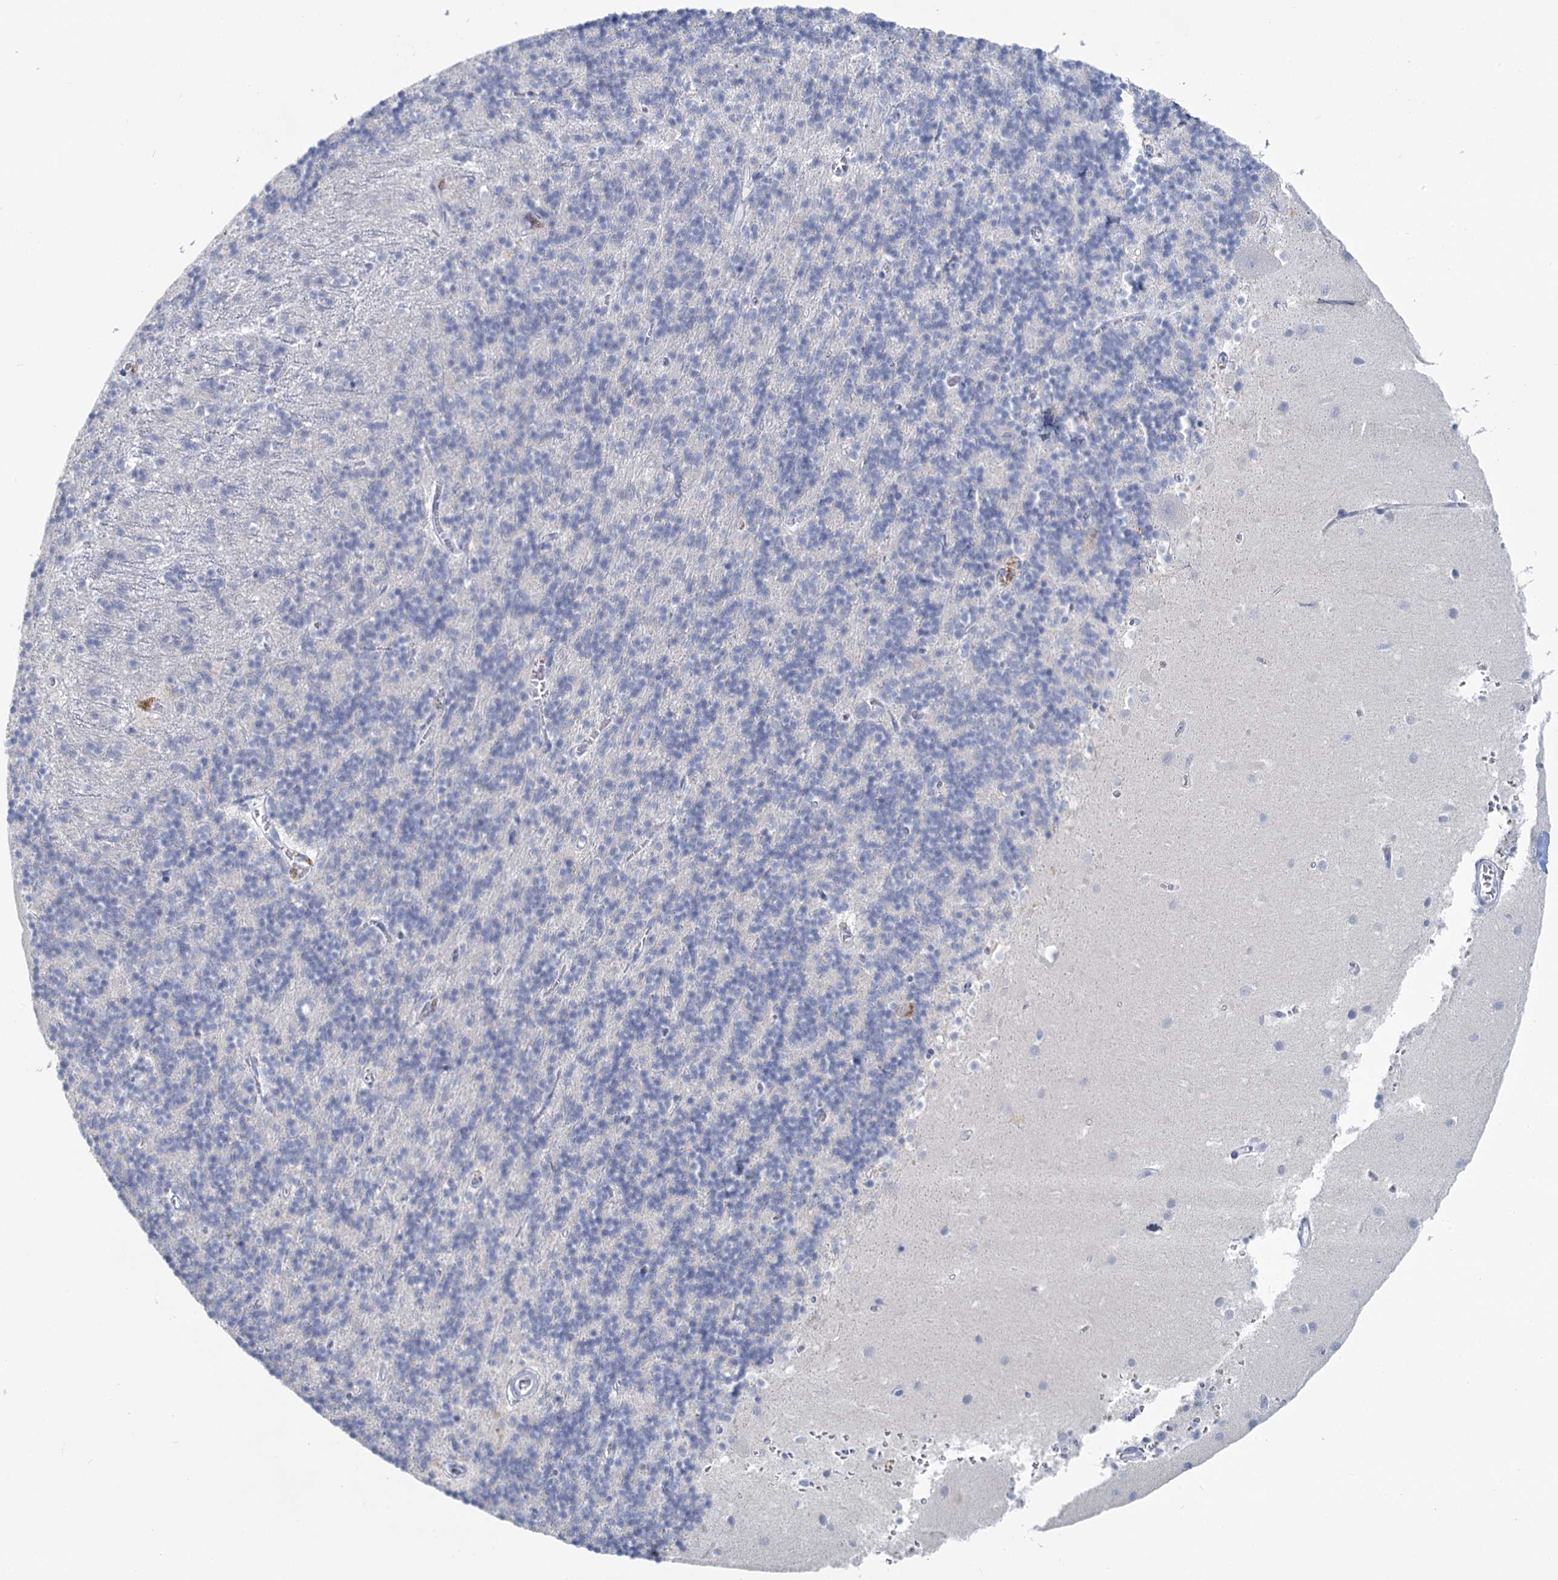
{"staining": {"intensity": "negative", "quantity": "none", "location": "none"}, "tissue": "cerebellum", "cell_type": "Cells in granular layer", "image_type": "normal", "snomed": [{"axis": "morphology", "description": "Normal tissue, NOS"}, {"axis": "topography", "description": "Cerebellum"}], "caption": "The histopathology image demonstrates no staining of cells in granular layer in unremarkable cerebellum.", "gene": "CHGA", "patient": {"sex": "male", "age": 54}}